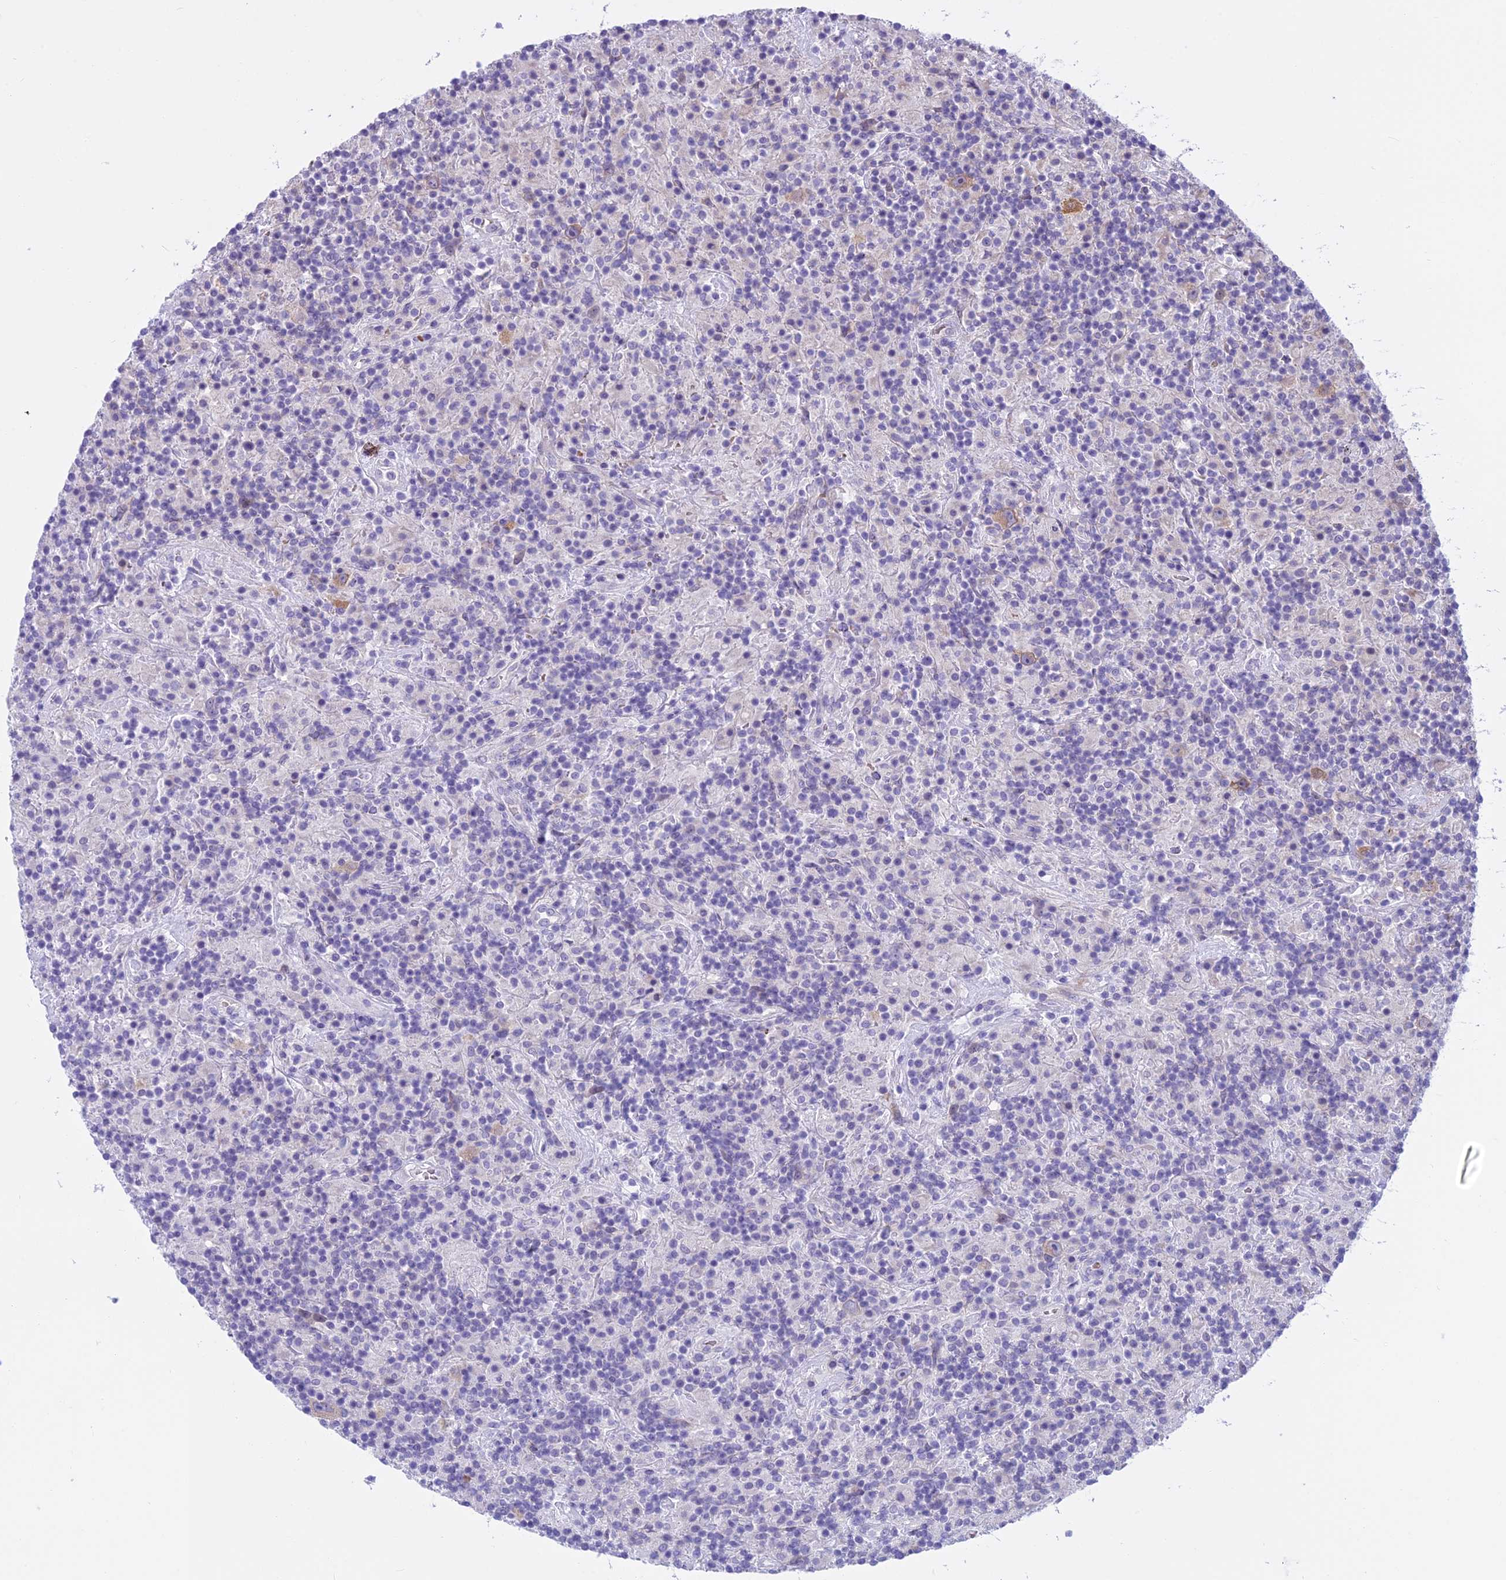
{"staining": {"intensity": "moderate", "quantity": ">75%", "location": "cytoplasmic/membranous"}, "tissue": "lymphoma", "cell_type": "Tumor cells", "image_type": "cancer", "snomed": [{"axis": "morphology", "description": "Hodgkin's disease, NOS"}, {"axis": "topography", "description": "Lymph node"}], "caption": "Lymphoma stained with immunohistochemistry (IHC) displays moderate cytoplasmic/membranous positivity in approximately >75% of tumor cells.", "gene": "PCDHB14", "patient": {"sex": "male", "age": 70}}